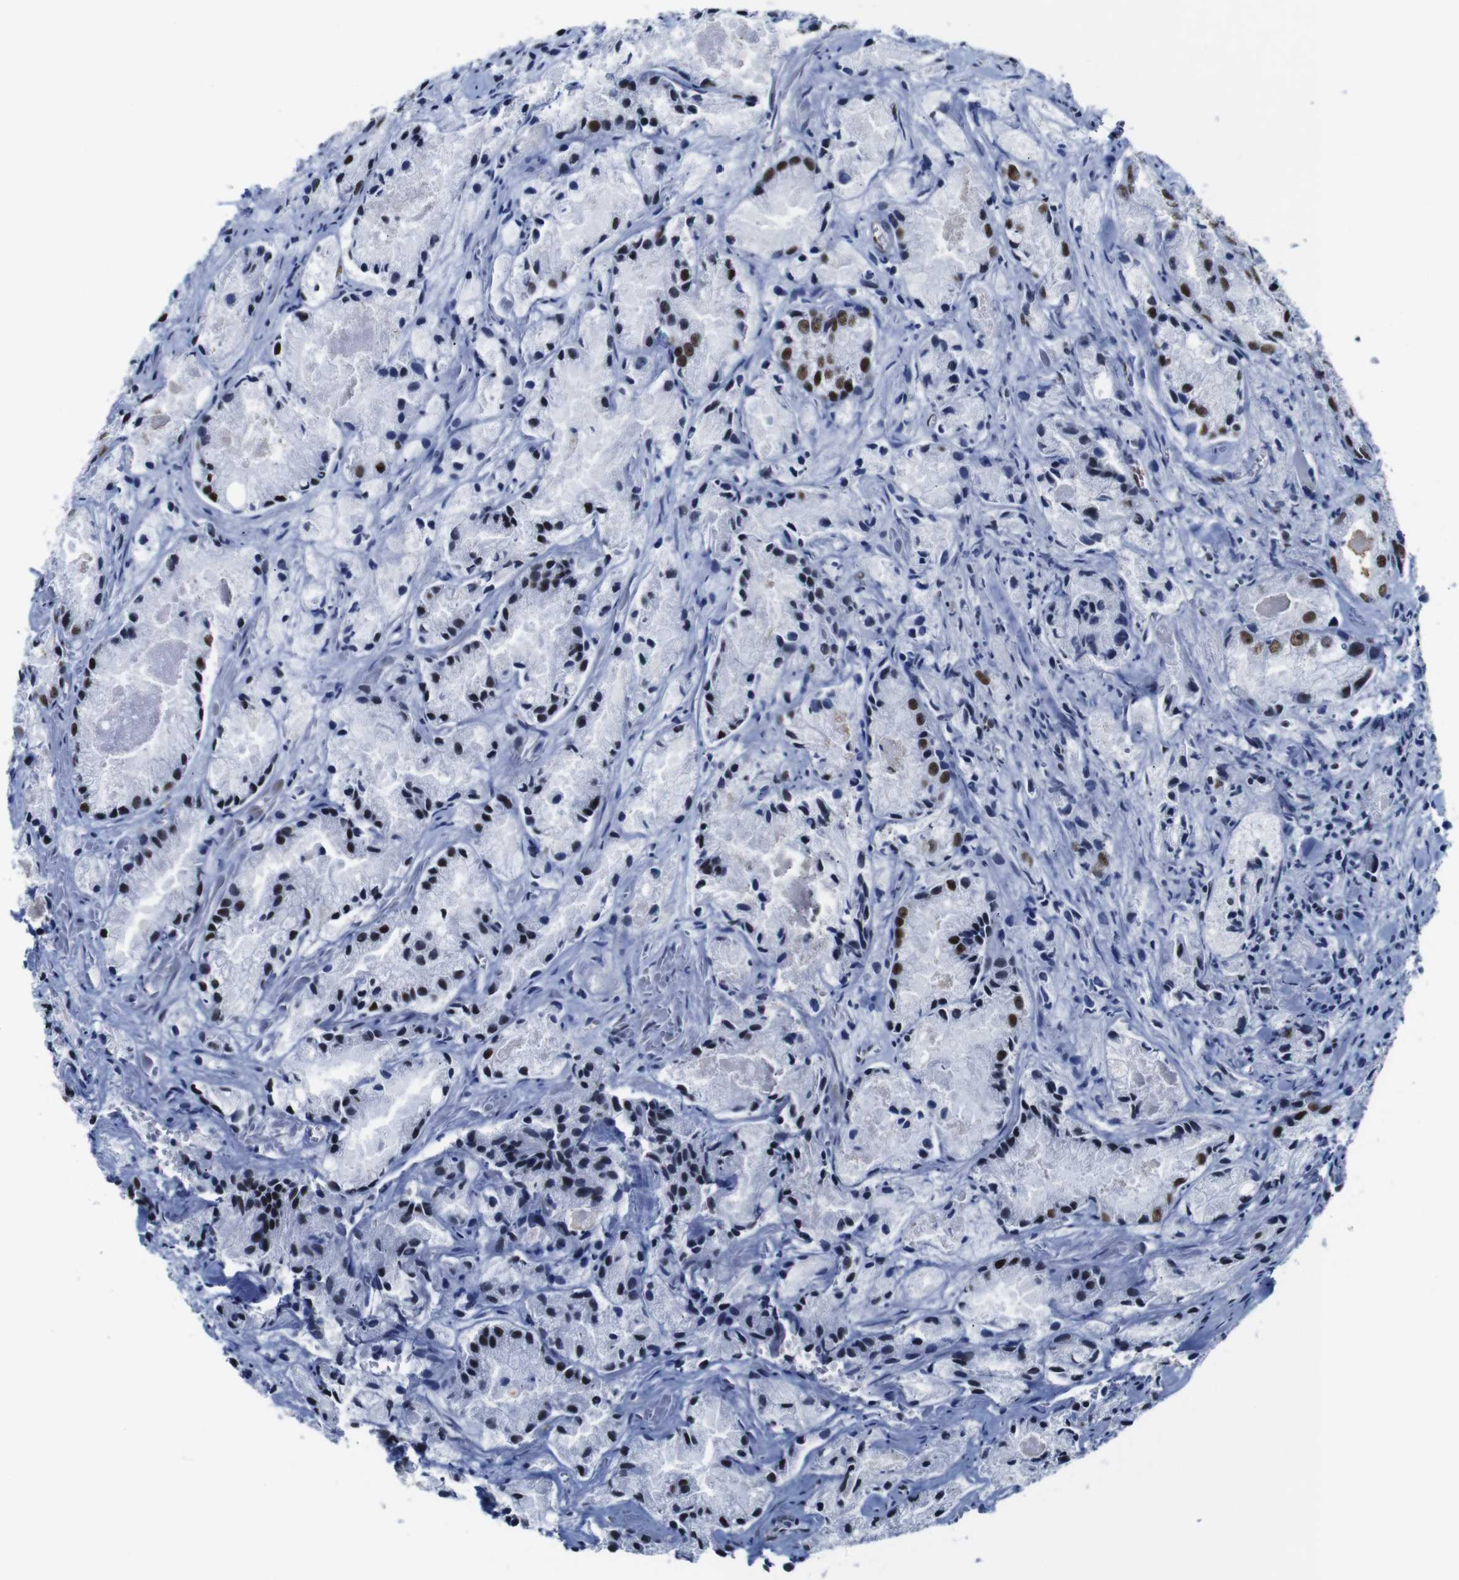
{"staining": {"intensity": "strong", "quantity": ">75%", "location": "nuclear"}, "tissue": "prostate cancer", "cell_type": "Tumor cells", "image_type": "cancer", "snomed": [{"axis": "morphology", "description": "Adenocarcinoma, Low grade"}, {"axis": "topography", "description": "Prostate"}], "caption": "Human prostate cancer (low-grade adenocarcinoma) stained for a protein (brown) demonstrates strong nuclear positive staining in approximately >75% of tumor cells.", "gene": "ILDR2", "patient": {"sex": "male", "age": 64}}